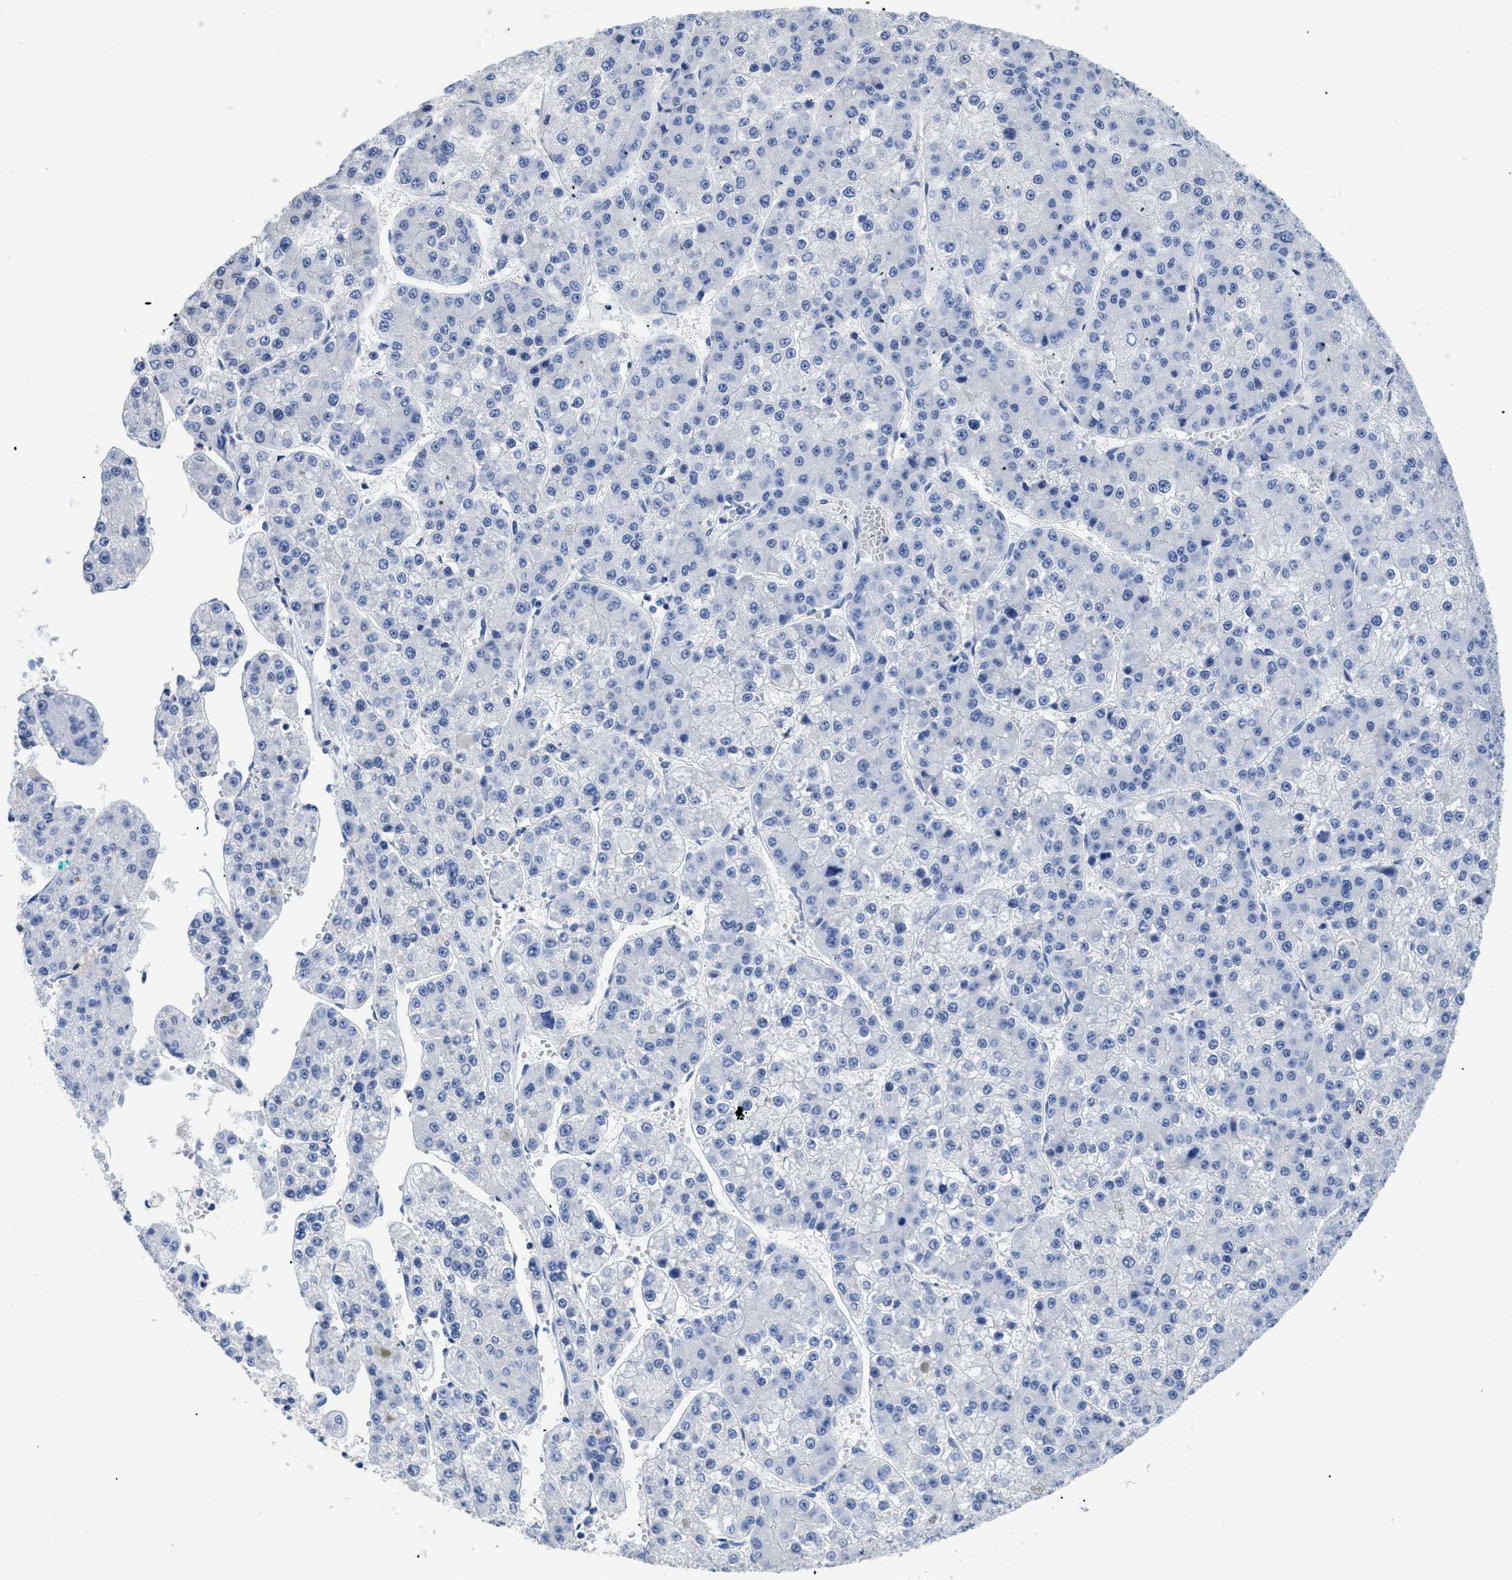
{"staining": {"intensity": "negative", "quantity": "none", "location": "none"}, "tissue": "liver cancer", "cell_type": "Tumor cells", "image_type": "cancer", "snomed": [{"axis": "morphology", "description": "Carcinoma, Hepatocellular, NOS"}, {"axis": "topography", "description": "Liver"}], "caption": "DAB (3,3'-diaminobenzidine) immunohistochemical staining of human liver cancer demonstrates no significant staining in tumor cells. The staining is performed using DAB (3,3'-diaminobenzidine) brown chromogen with nuclei counter-stained in using hematoxylin.", "gene": "DLC1", "patient": {"sex": "female", "age": 73}}